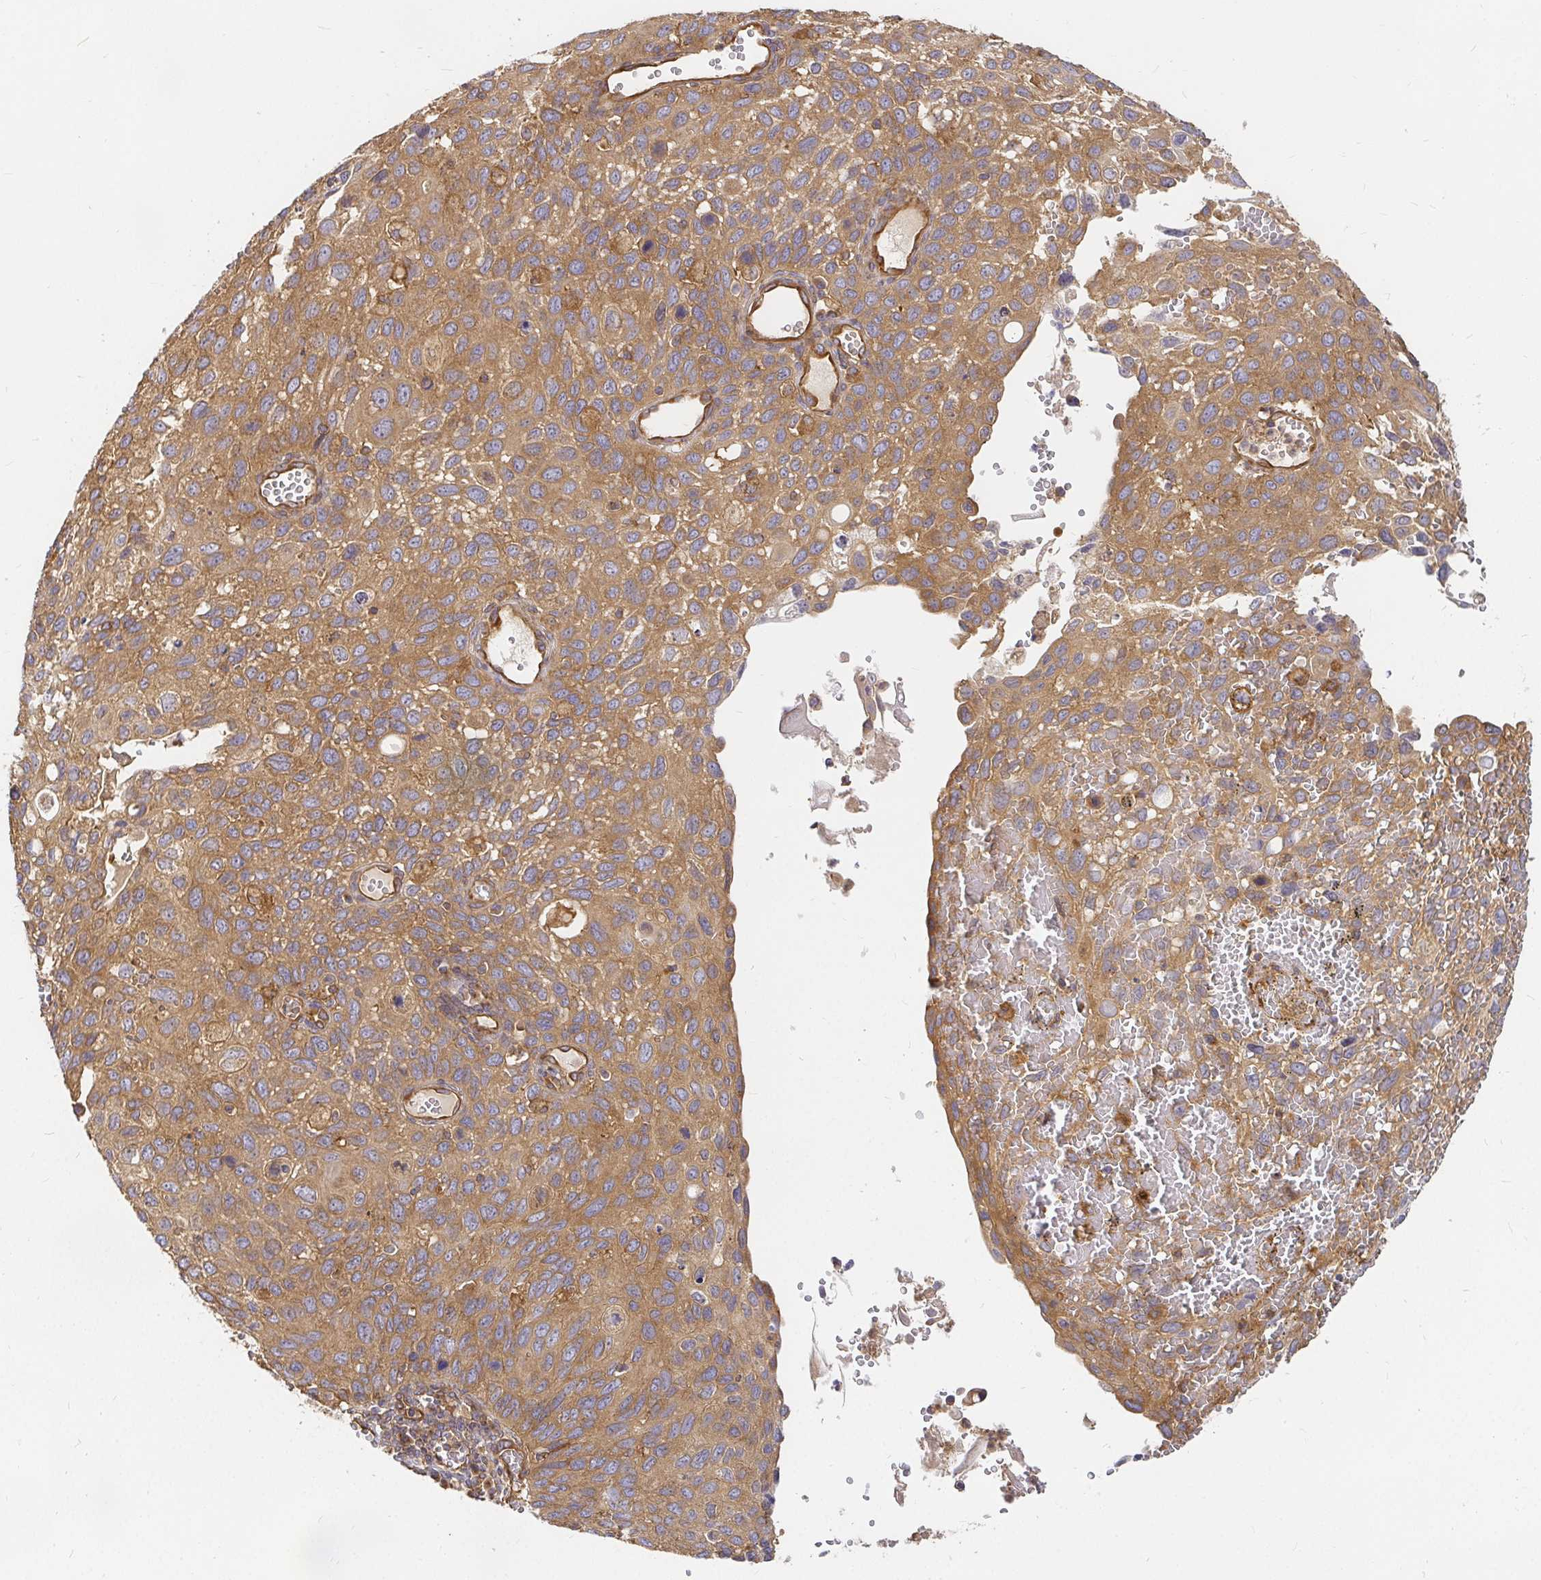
{"staining": {"intensity": "moderate", "quantity": ">75%", "location": "cytoplasmic/membranous"}, "tissue": "cervical cancer", "cell_type": "Tumor cells", "image_type": "cancer", "snomed": [{"axis": "morphology", "description": "Squamous cell carcinoma, NOS"}, {"axis": "topography", "description": "Cervix"}], "caption": "A brown stain labels moderate cytoplasmic/membranous positivity of a protein in squamous cell carcinoma (cervical) tumor cells.", "gene": "KIF5B", "patient": {"sex": "female", "age": 70}}